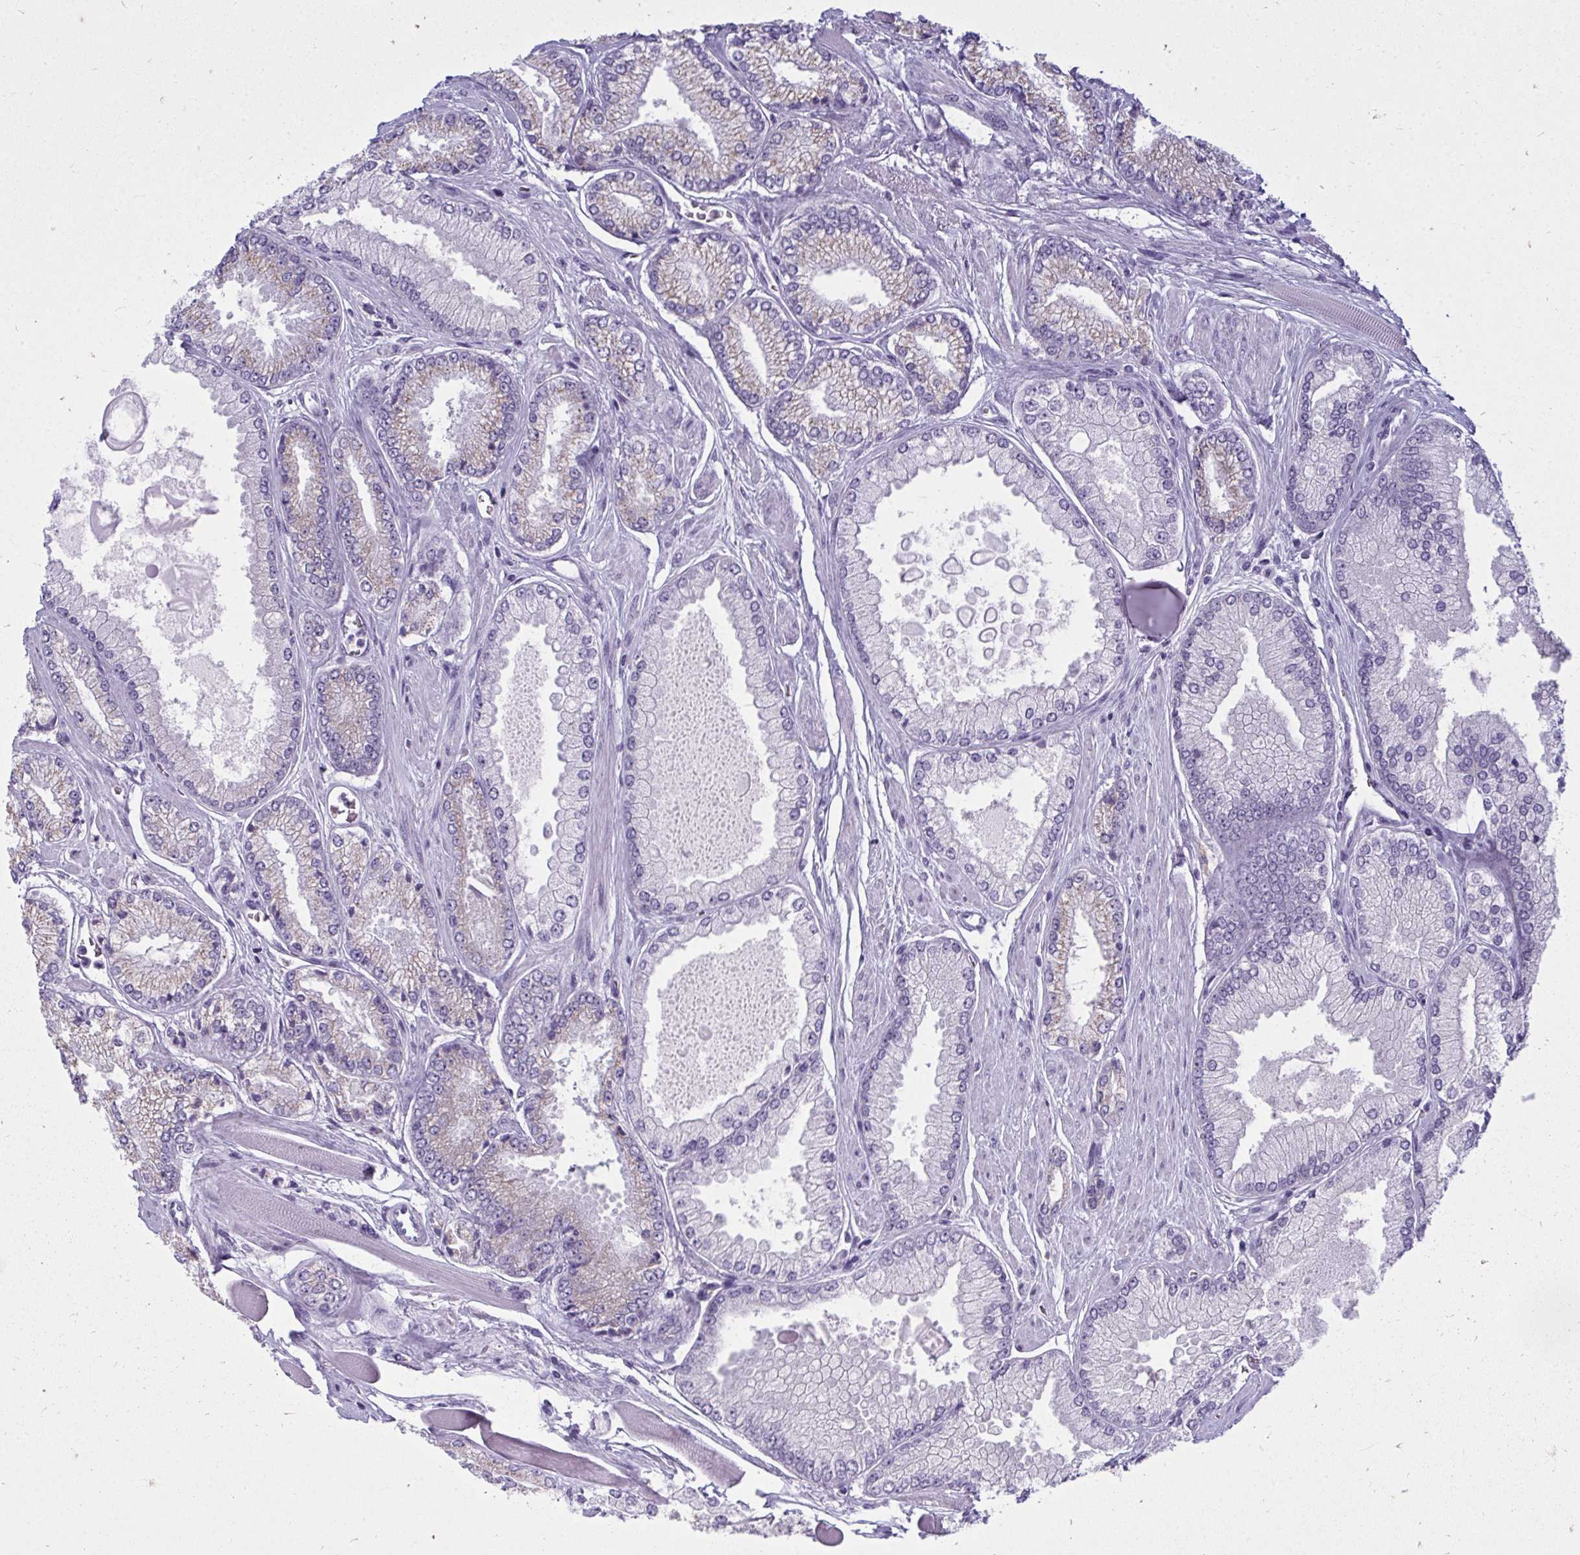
{"staining": {"intensity": "weak", "quantity": "<25%", "location": "cytoplasmic/membranous"}, "tissue": "prostate cancer", "cell_type": "Tumor cells", "image_type": "cancer", "snomed": [{"axis": "morphology", "description": "Adenocarcinoma, Low grade"}, {"axis": "topography", "description": "Prostate"}], "caption": "Immunohistochemistry micrograph of prostate cancer (adenocarcinoma (low-grade)) stained for a protein (brown), which exhibits no positivity in tumor cells. (DAB (3,3'-diaminobenzidine) immunohistochemistry, high magnification).", "gene": "QDPR", "patient": {"sex": "male", "age": 67}}